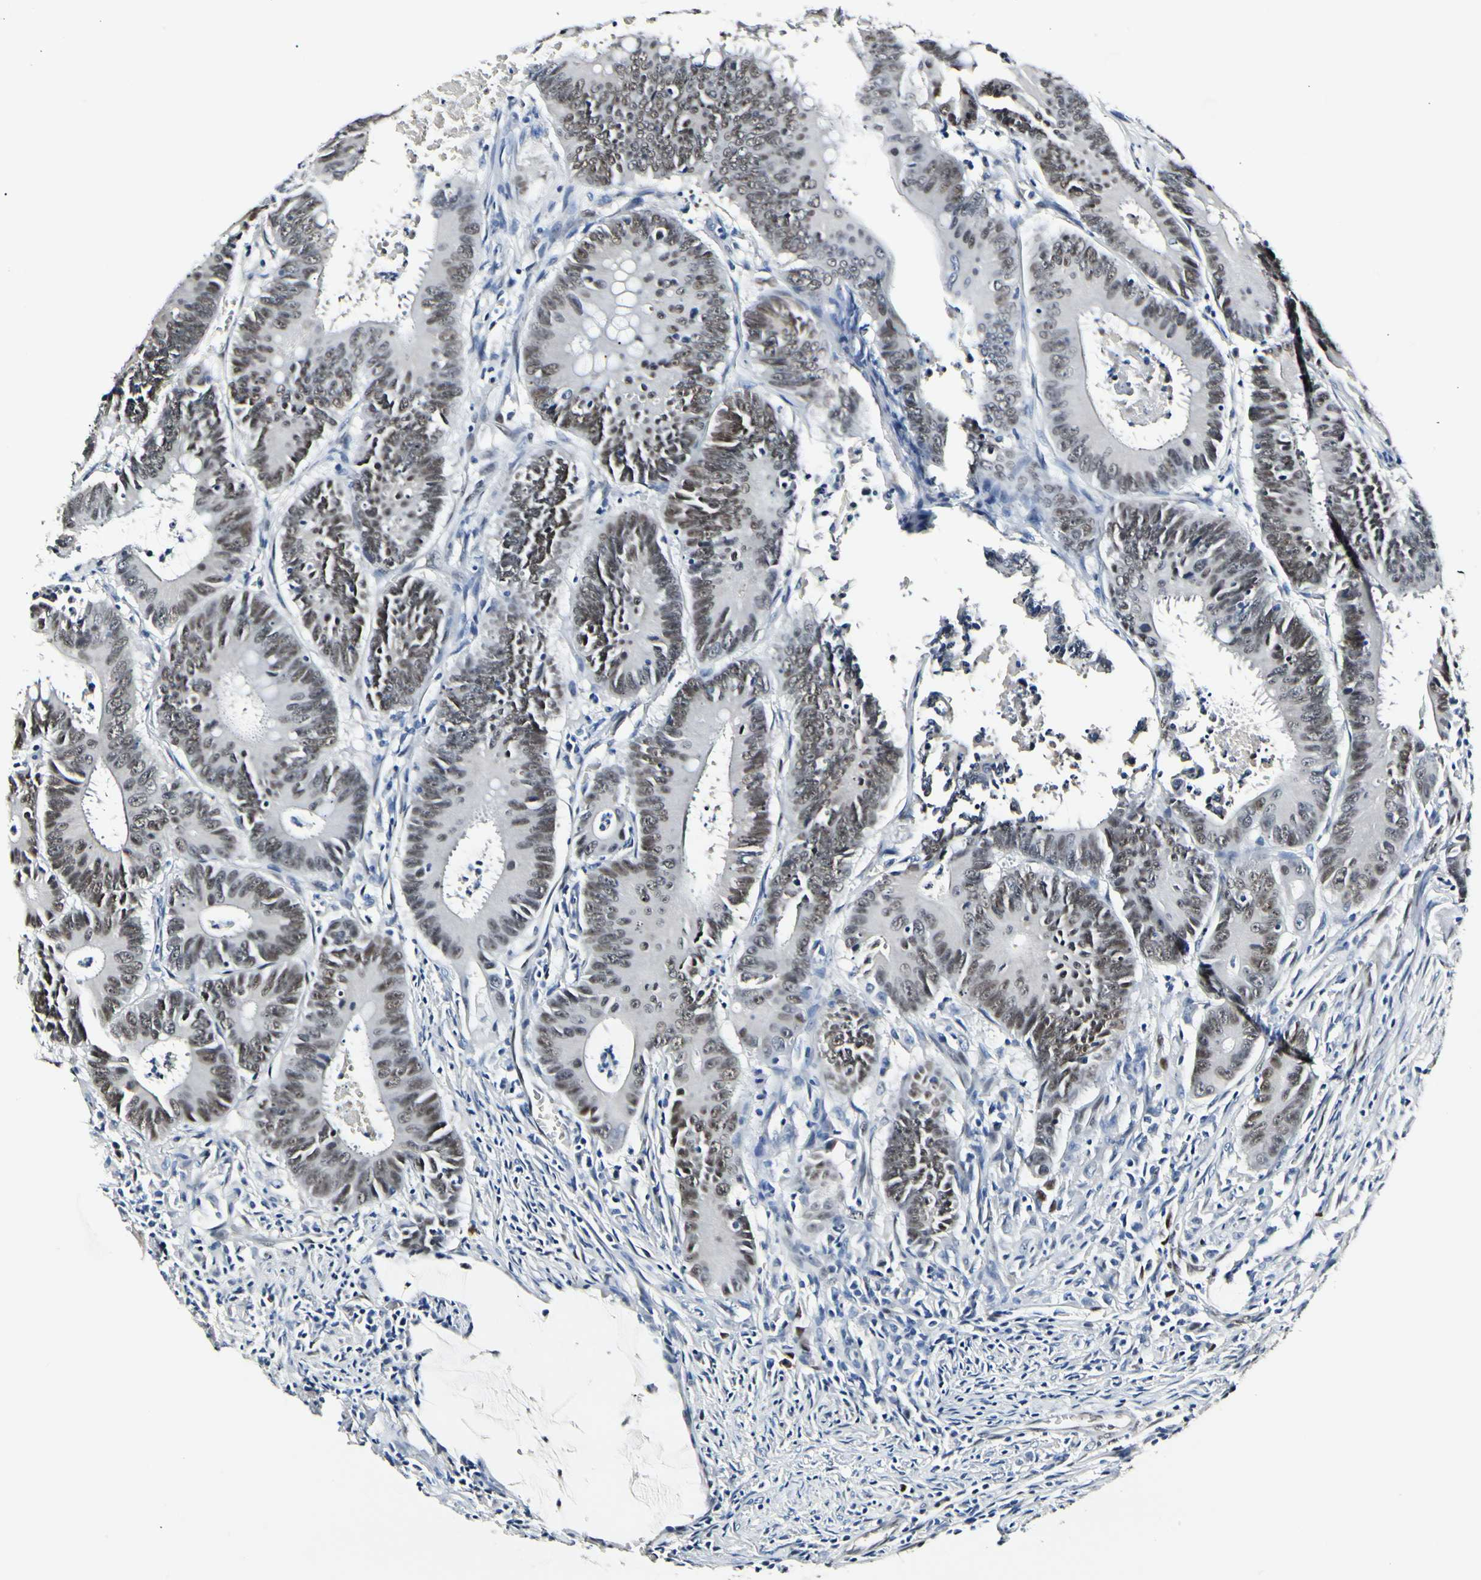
{"staining": {"intensity": "moderate", "quantity": ">75%", "location": "nuclear"}, "tissue": "colorectal cancer", "cell_type": "Tumor cells", "image_type": "cancer", "snomed": [{"axis": "morphology", "description": "Adenocarcinoma, NOS"}, {"axis": "topography", "description": "Colon"}], "caption": "DAB immunohistochemical staining of human colorectal cancer exhibits moderate nuclear protein positivity in approximately >75% of tumor cells. Nuclei are stained in blue.", "gene": "NFIA", "patient": {"sex": "male", "age": 45}}